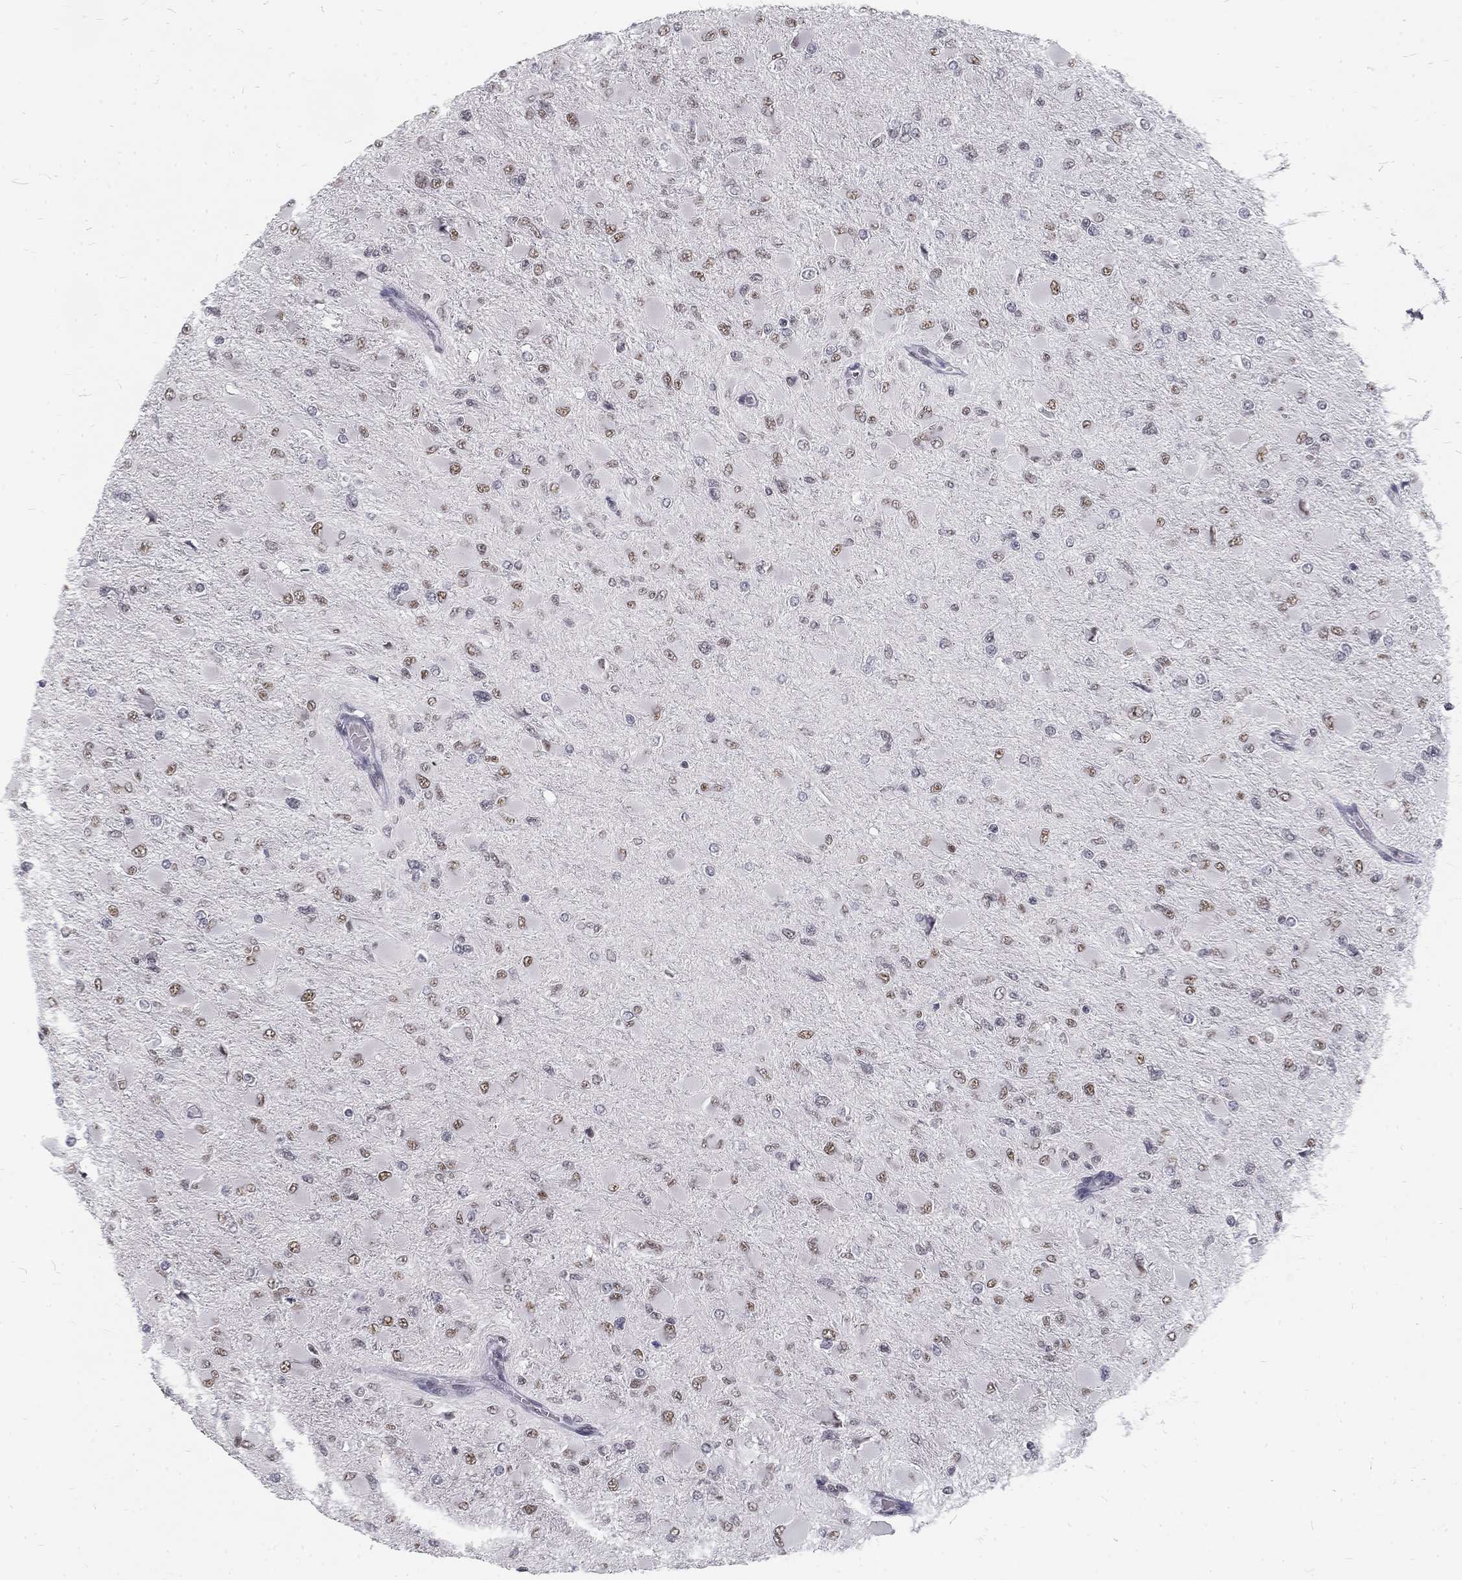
{"staining": {"intensity": "negative", "quantity": "none", "location": "none"}, "tissue": "glioma", "cell_type": "Tumor cells", "image_type": "cancer", "snomed": [{"axis": "morphology", "description": "Glioma, malignant, High grade"}, {"axis": "topography", "description": "Cerebral cortex"}], "caption": "A high-resolution photomicrograph shows immunohistochemistry (IHC) staining of glioma, which reveals no significant expression in tumor cells.", "gene": "SNORC", "patient": {"sex": "female", "age": 36}}